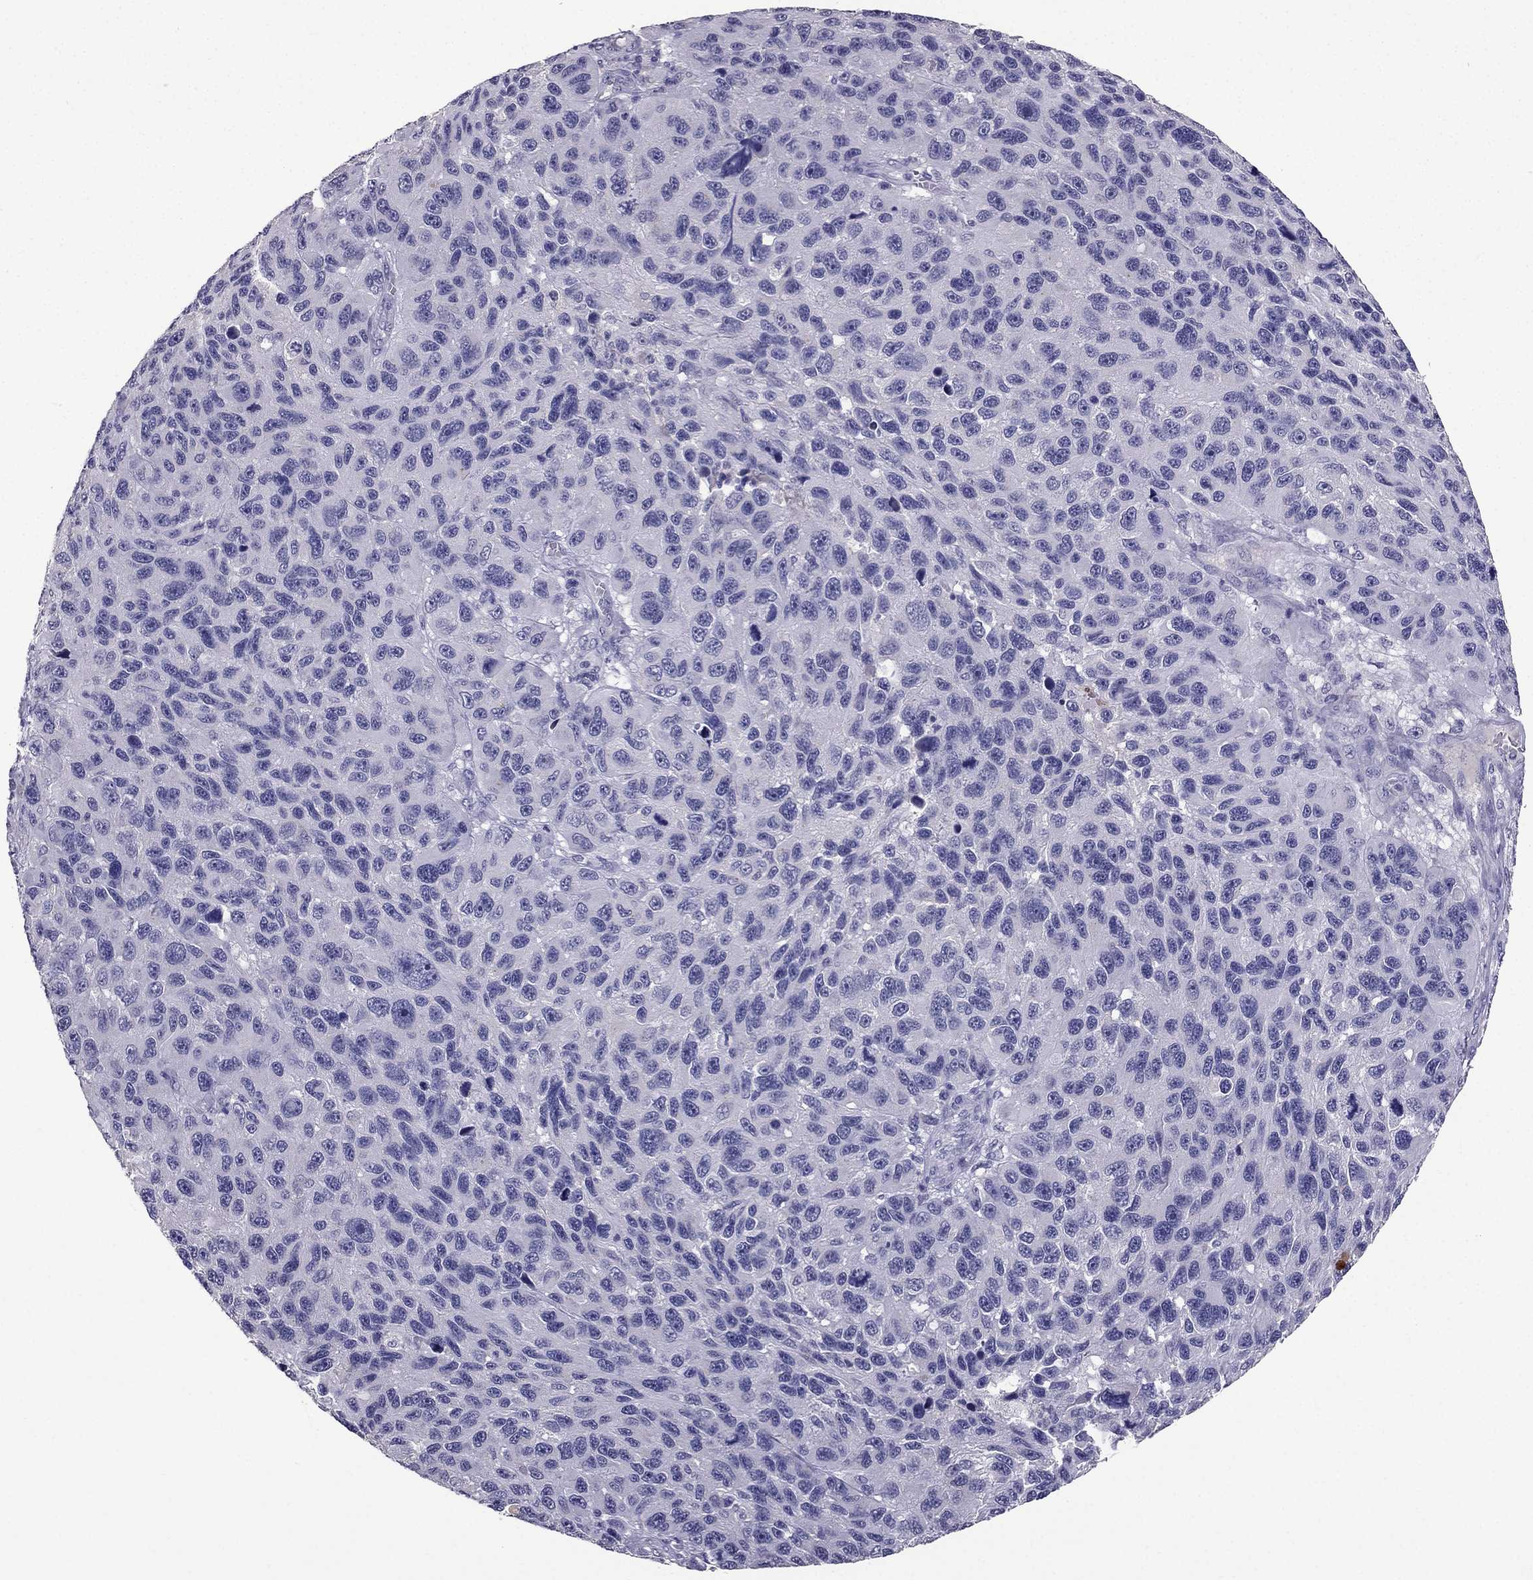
{"staining": {"intensity": "negative", "quantity": "none", "location": "none"}, "tissue": "melanoma", "cell_type": "Tumor cells", "image_type": "cancer", "snomed": [{"axis": "morphology", "description": "Malignant melanoma, NOS"}, {"axis": "topography", "description": "Skin"}], "caption": "Protein analysis of malignant melanoma shows no significant staining in tumor cells. (IHC, brightfield microscopy, high magnification).", "gene": "SCG5", "patient": {"sex": "male", "age": 53}}